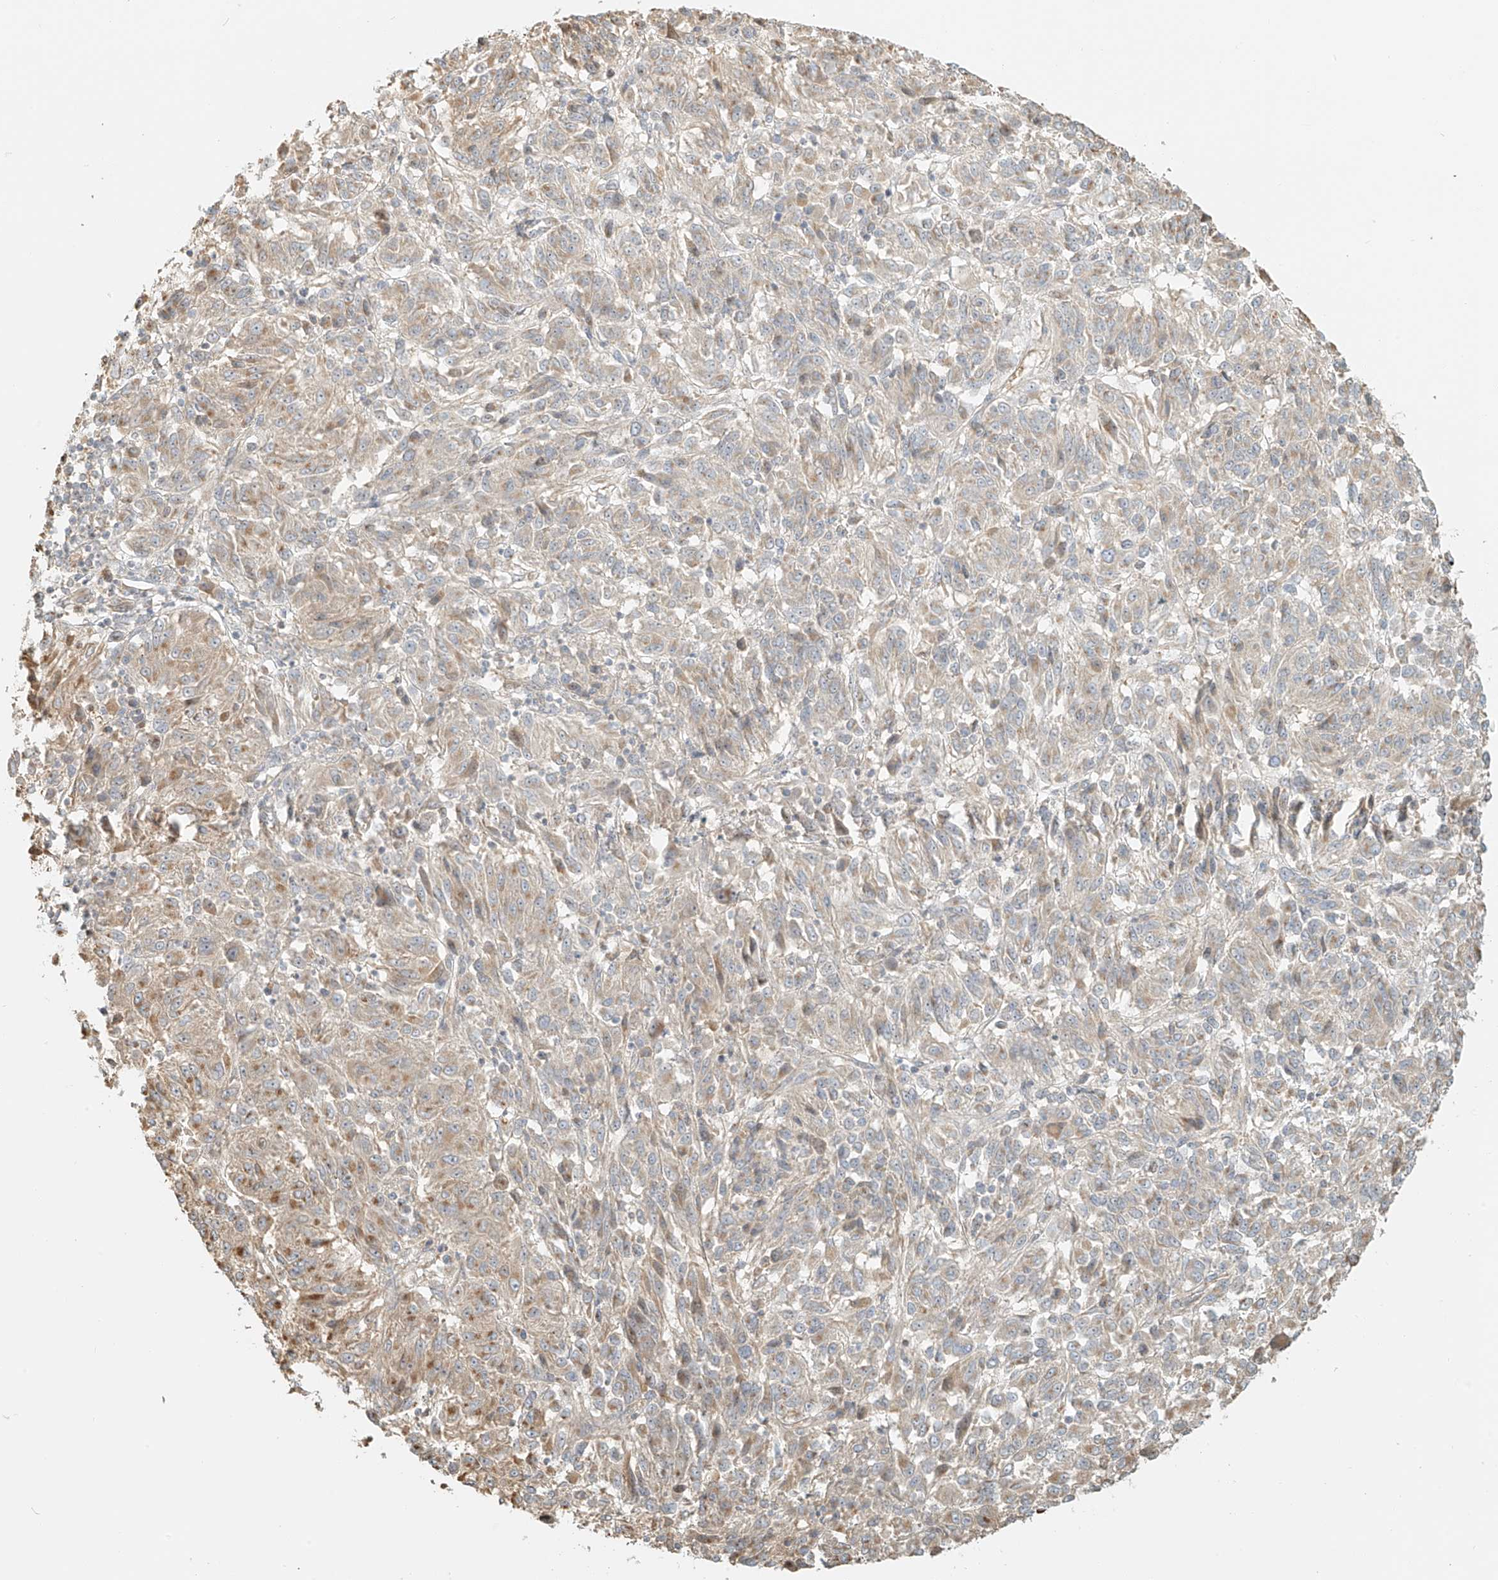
{"staining": {"intensity": "weak", "quantity": "<25%", "location": "cytoplasmic/membranous"}, "tissue": "melanoma", "cell_type": "Tumor cells", "image_type": "cancer", "snomed": [{"axis": "morphology", "description": "Malignant melanoma, Metastatic site"}, {"axis": "topography", "description": "Lung"}], "caption": "An image of human malignant melanoma (metastatic site) is negative for staining in tumor cells. (DAB immunohistochemistry (IHC), high magnification).", "gene": "UPK1B", "patient": {"sex": "male", "age": 64}}